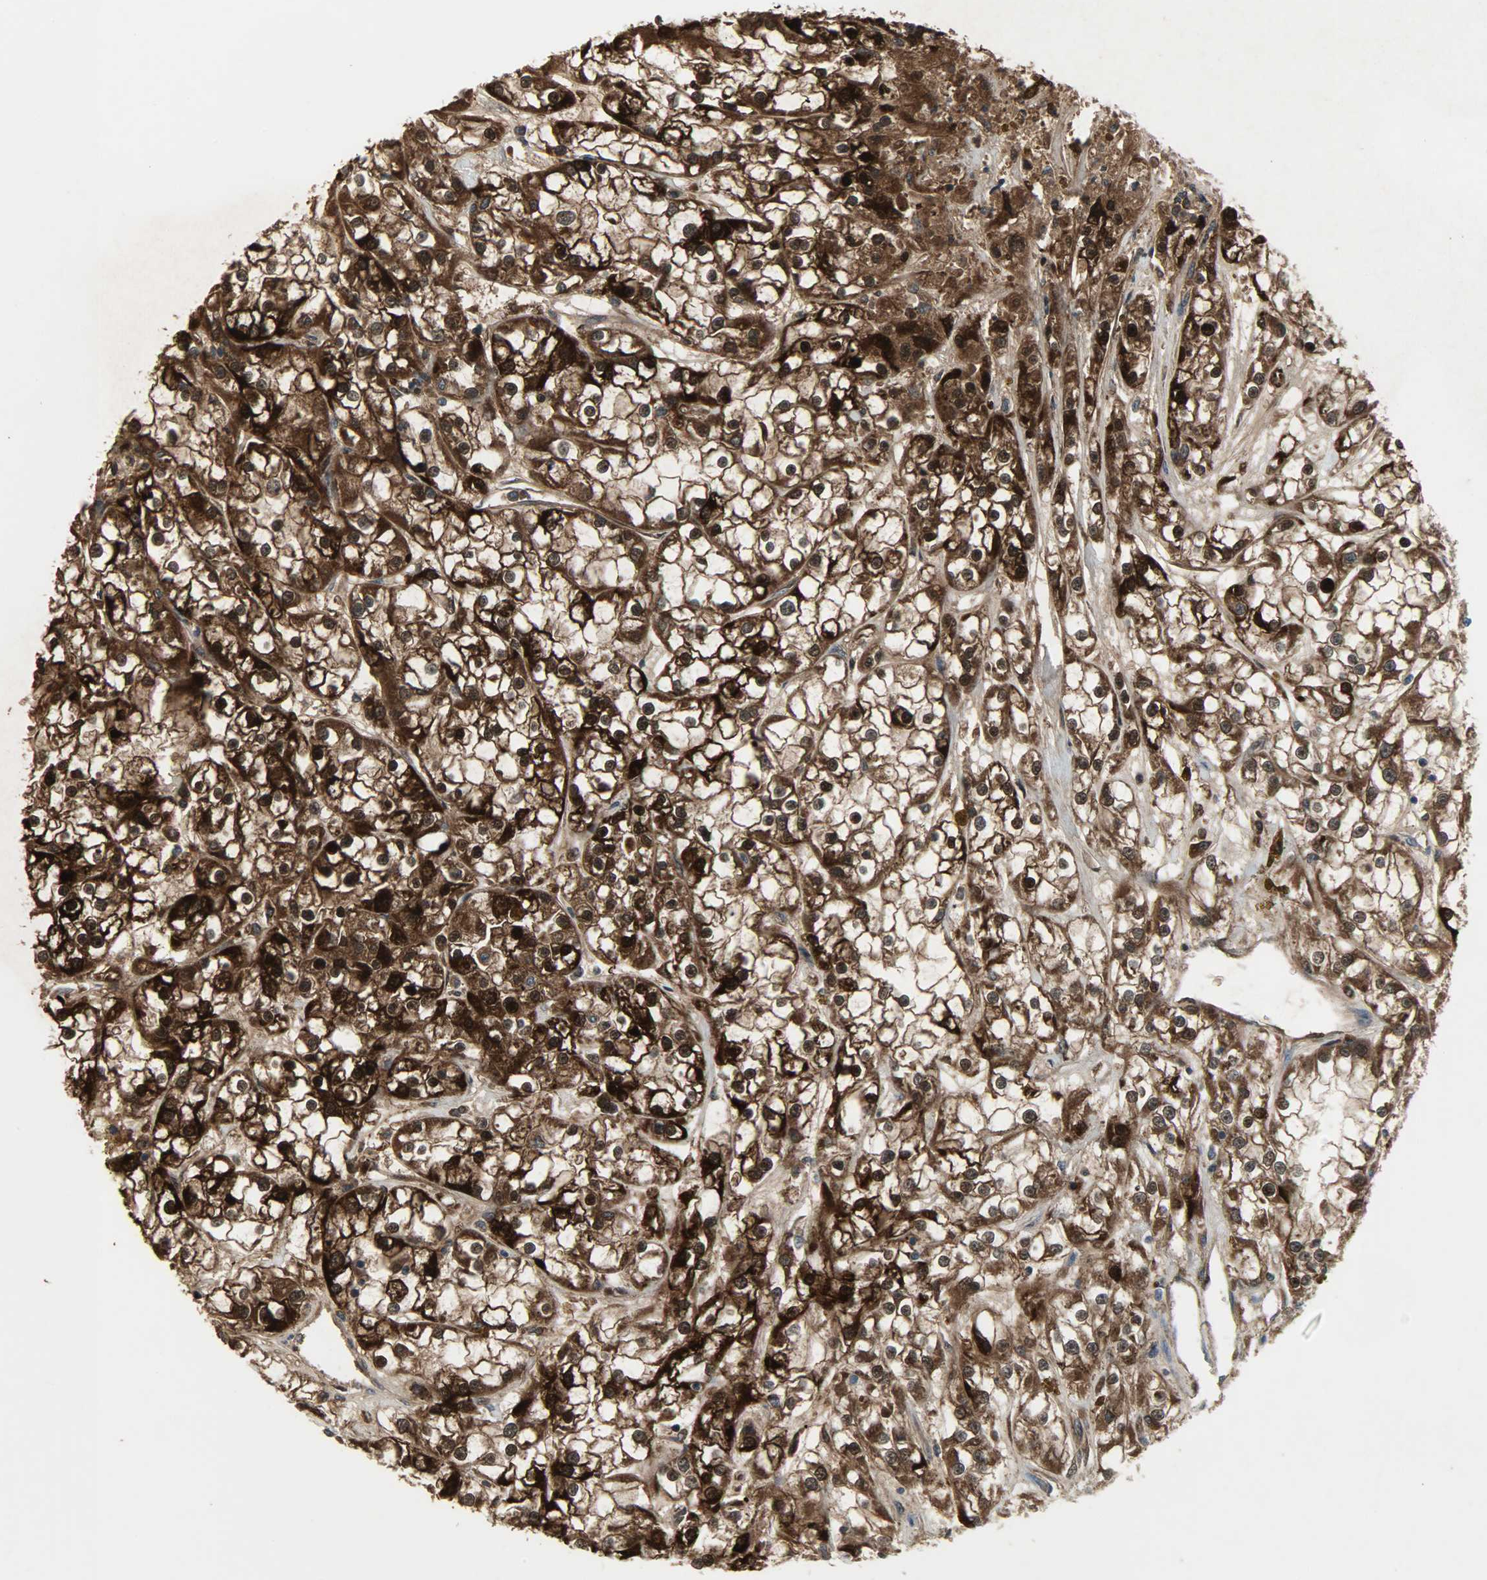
{"staining": {"intensity": "strong", "quantity": ">75%", "location": "cytoplasmic/membranous,nuclear"}, "tissue": "renal cancer", "cell_type": "Tumor cells", "image_type": "cancer", "snomed": [{"axis": "morphology", "description": "Adenocarcinoma, NOS"}, {"axis": "topography", "description": "Kidney"}], "caption": "Renal adenocarcinoma was stained to show a protein in brown. There is high levels of strong cytoplasmic/membranous and nuclear staining in about >75% of tumor cells.", "gene": "AMT", "patient": {"sex": "female", "age": 52}}